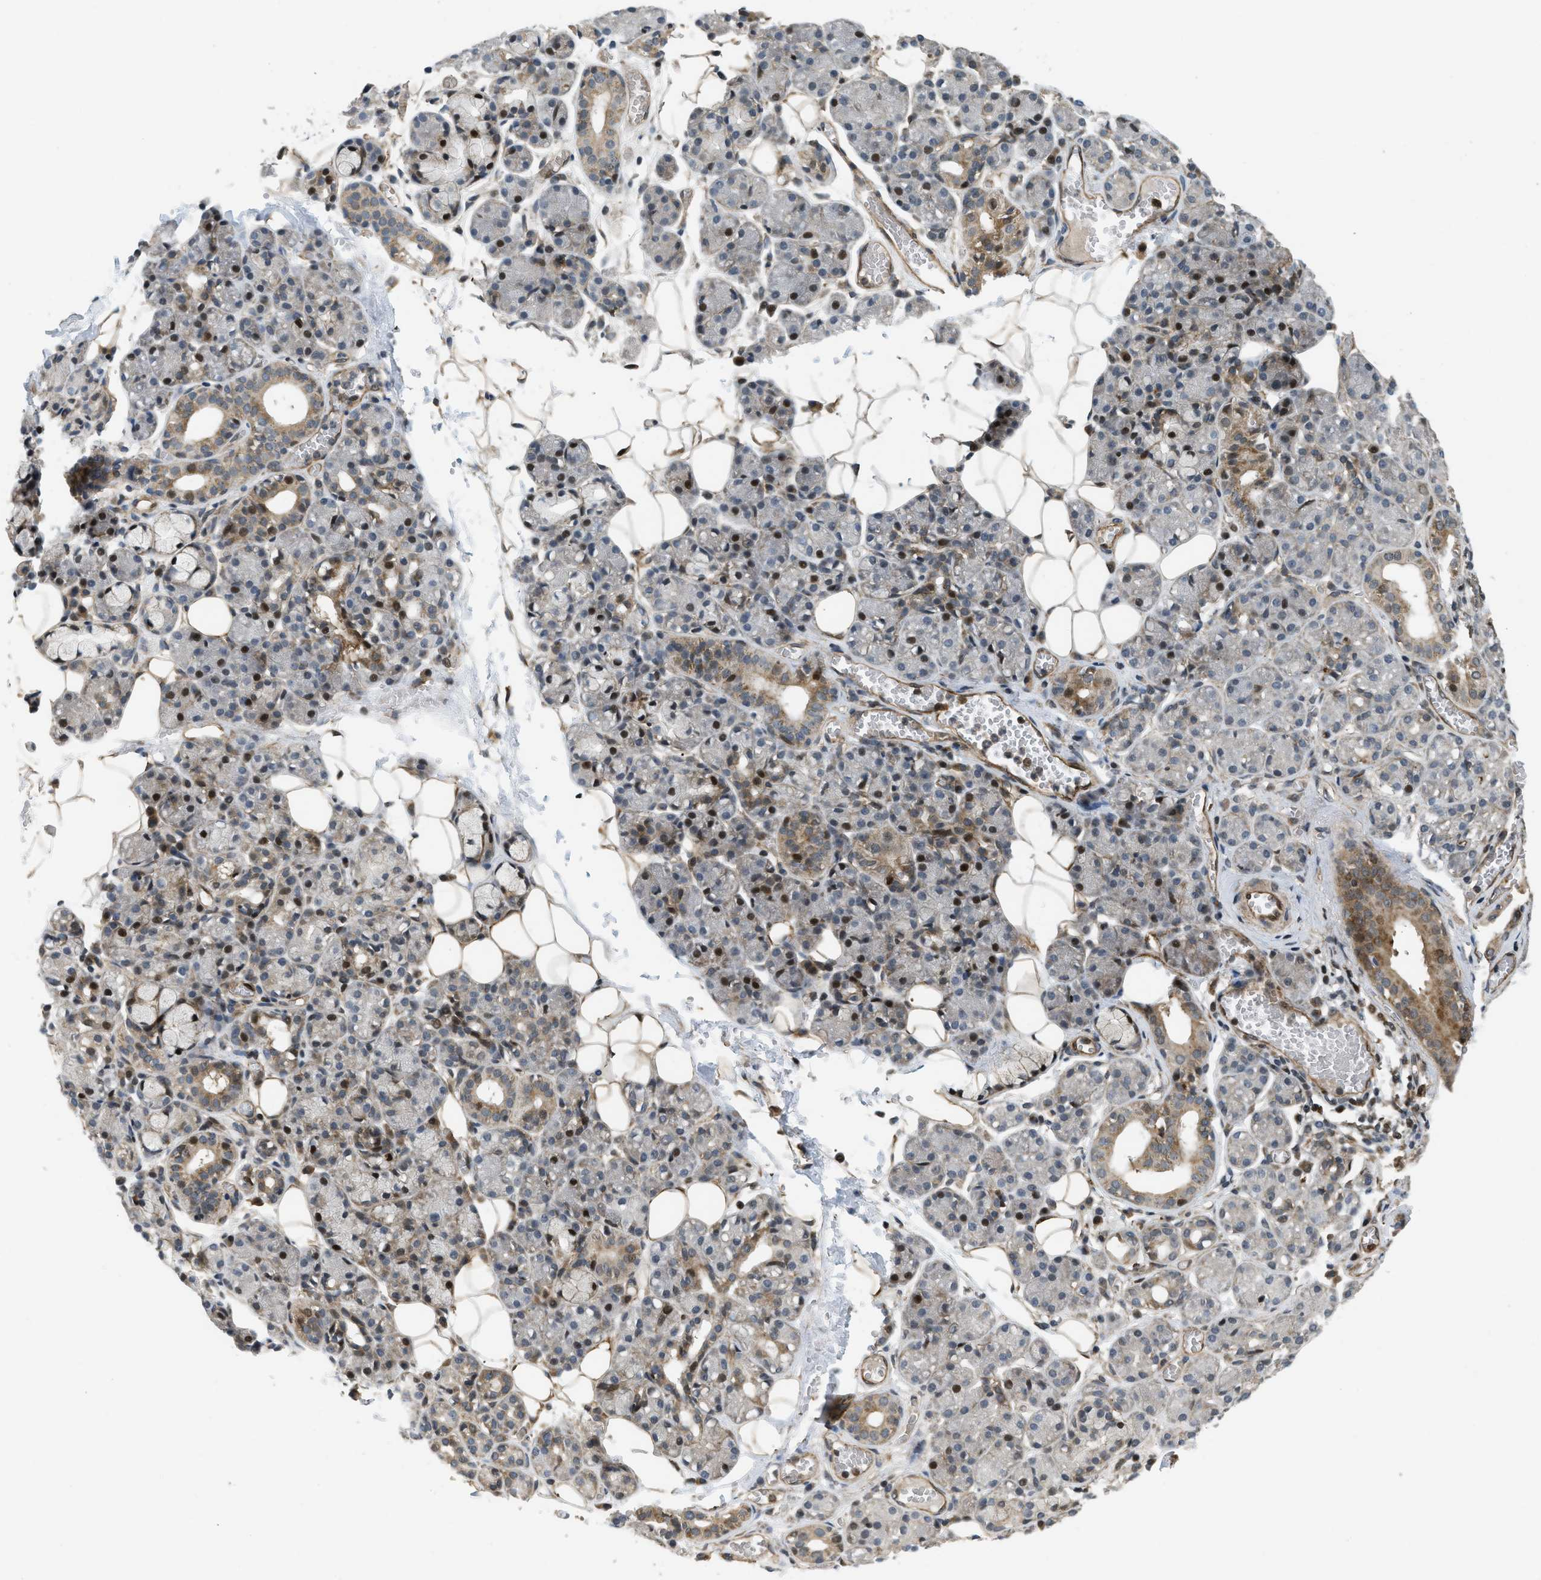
{"staining": {"intensity": "strong", "quantity": "<25%", "location": "cytoplasmic/membranous,nuclear"}, "tissue": "salivary gland", "cell_type": "Glandular cells", "image_type": "normal", "snomed": [{"axis": "morphology", "description": "Normal tissue, NOS"}, {"axis": "topography", "description": "Salivary gland"}], "caption": "Immunohistochemical staining of normal salivary gland shows strong cytoplasmic/membranous,nuclear protein expression in about <25% of glandular cells. (DAB IHC with brightfield microscopy, high magnification).", "gene": "LTA4H", "patient": {"sex": "male", "age": 63}}